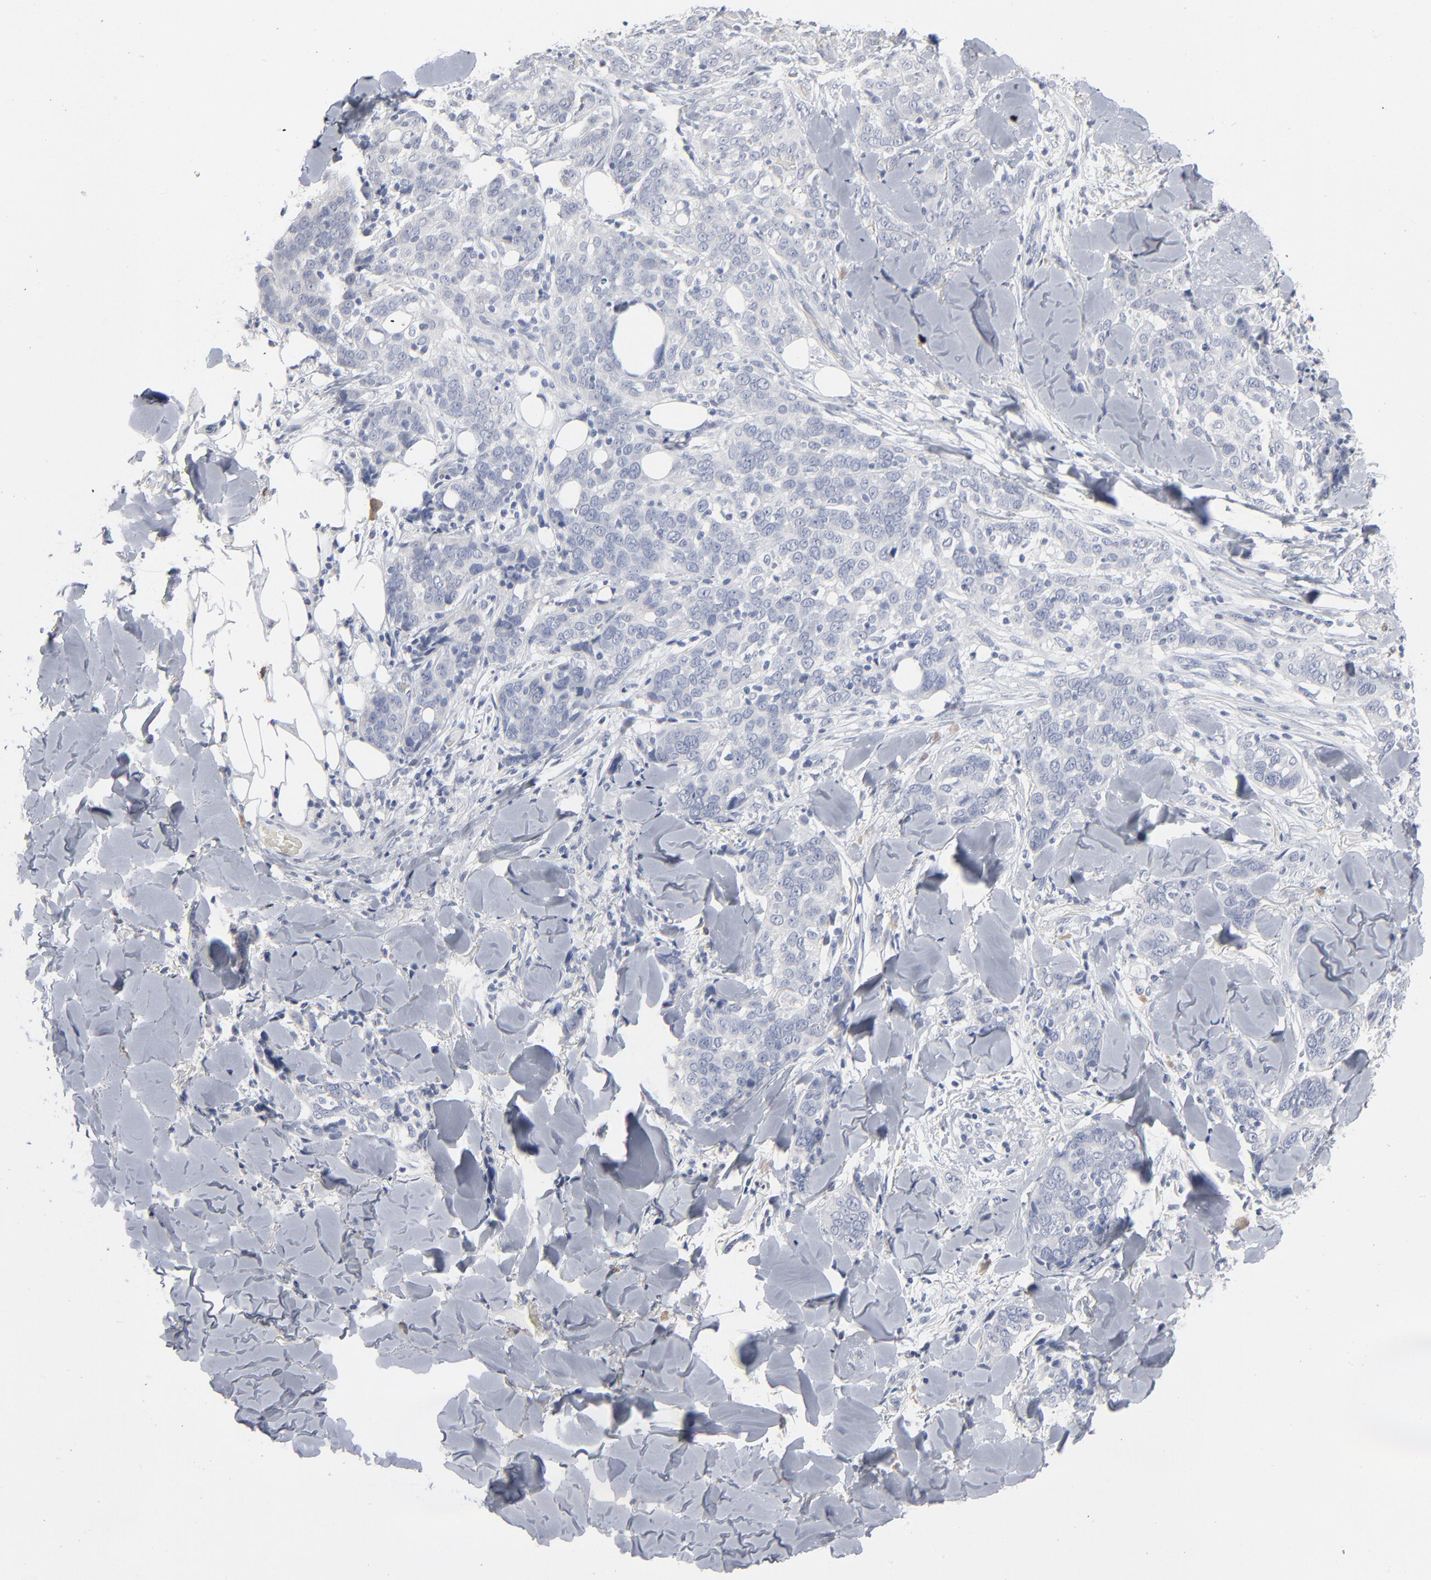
{"staining": {"intensity": "negative", "quantity": "none", "location": "none"}, "tissue": "skin cancer", "cell_type": "Tumor cells", "image_type": "cancer", "snomed": [{"axis": "morphology", "description": "Normal tissue, NOS"}, {"axis": "morphology", "description": "Squamous cell carcinoma, NOS"}, {"axis": "topography", "description": "Skin"}], "caption": "Immunohistochemical staining of human skin squamous cell carcinoma shows no significant expression in tumor cells.", "gene": "PAGE1", "patient": {"sex": "female", "age": 83}}